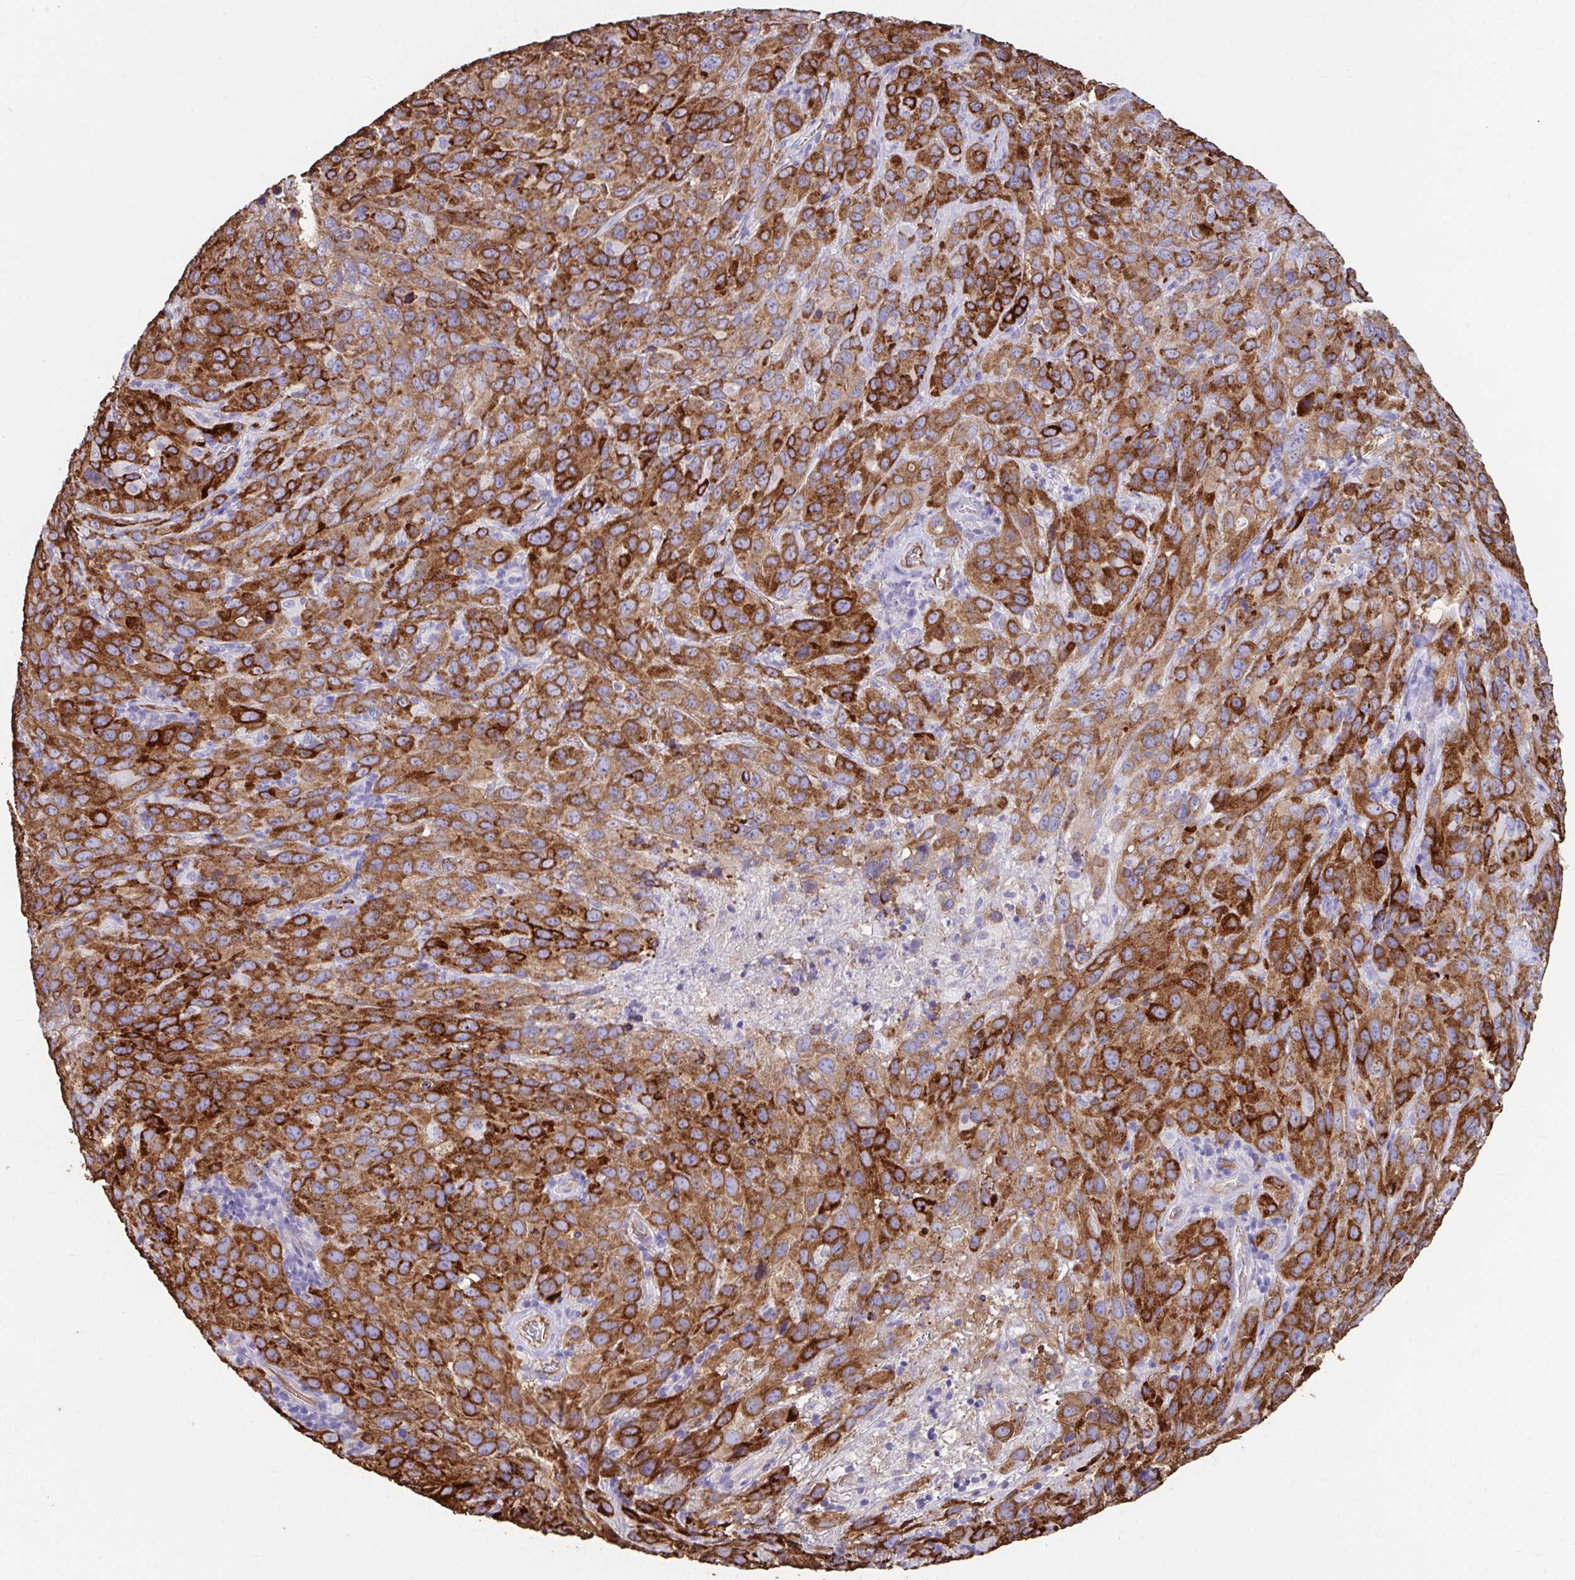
{"staining": {"intensity": "strong", "quantity": ">75%", "location": "cytoplasmic/membranous"}, "tissue": "cervical cancer", "cell_type": "Tumor cells", "image_type": "cancer", "snomed": [{"axis": "morphology", "description": "Squamous cell carcinoma, NOS"}, {"axis": "topography", "description": "Cervix"}], "caption": "Protein analysis of squamous cell carcinoma (cervical) tissue shows strong cytoplasmic/membranous expression in approximately >75% of tumor cells.", "gene": "ZNF813", "patient": {"sex": "female", "age": 51}}